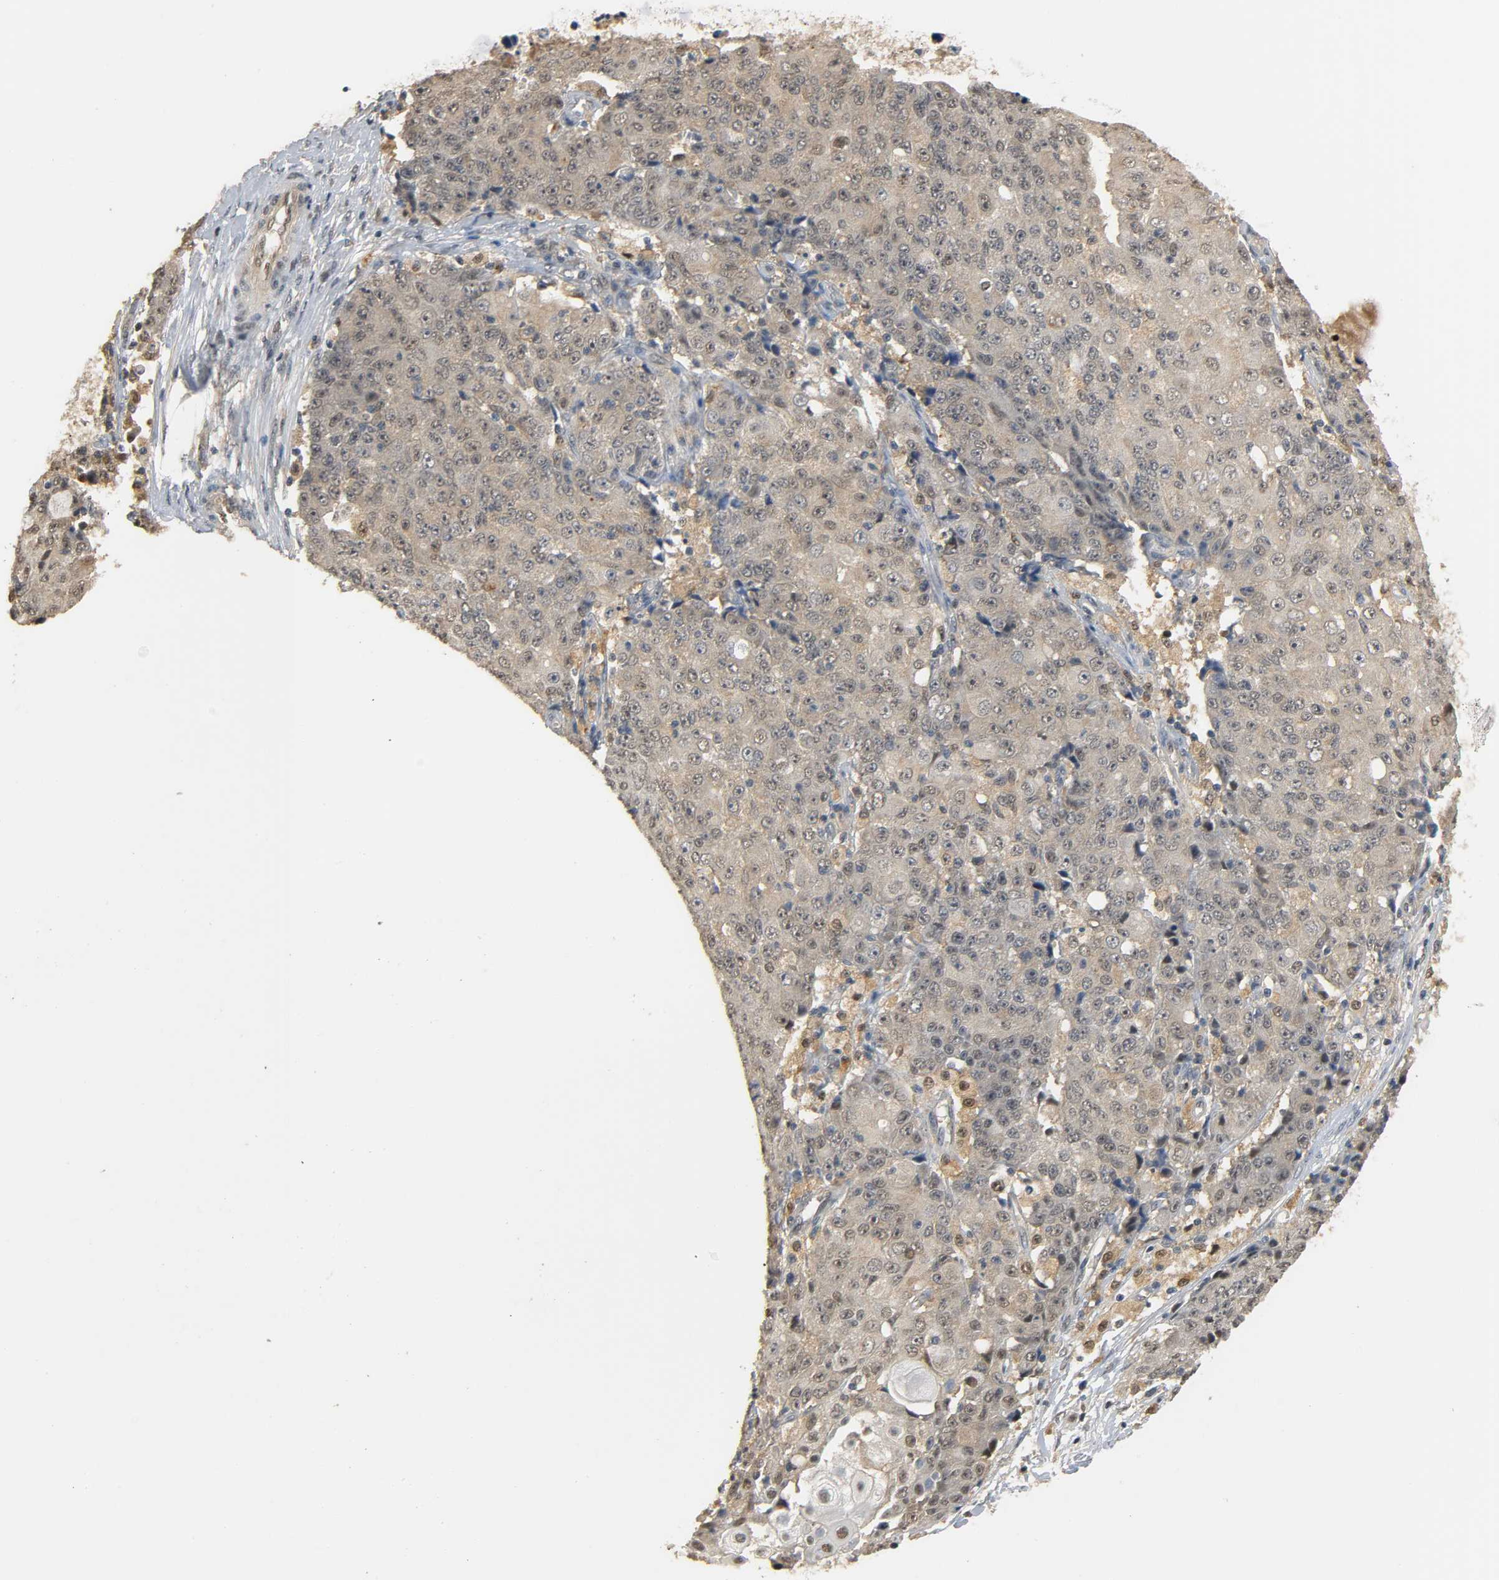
{"staining": {"intensity": "weak", "quantity": ">75%", "location": "cytoplasmic/membranous"}, "tissue": "ovarian cancer", "cell_type": "Tumor cells", "image_type": "cancer", "snomed": [{"axis": "morphology", "description": "Carcinoma, endometroid"}, {"axis": "topography", "description": "Ovary"}], "caption": "Endometroid carcinoma (ovarian) tissue displays weak cytoplasmic/membranous expression in about >75% of tumor cells, visualized by immunohistochemistry.", "gene": "ZFPM2", "patient": {"sex": "female", "age": 42}}